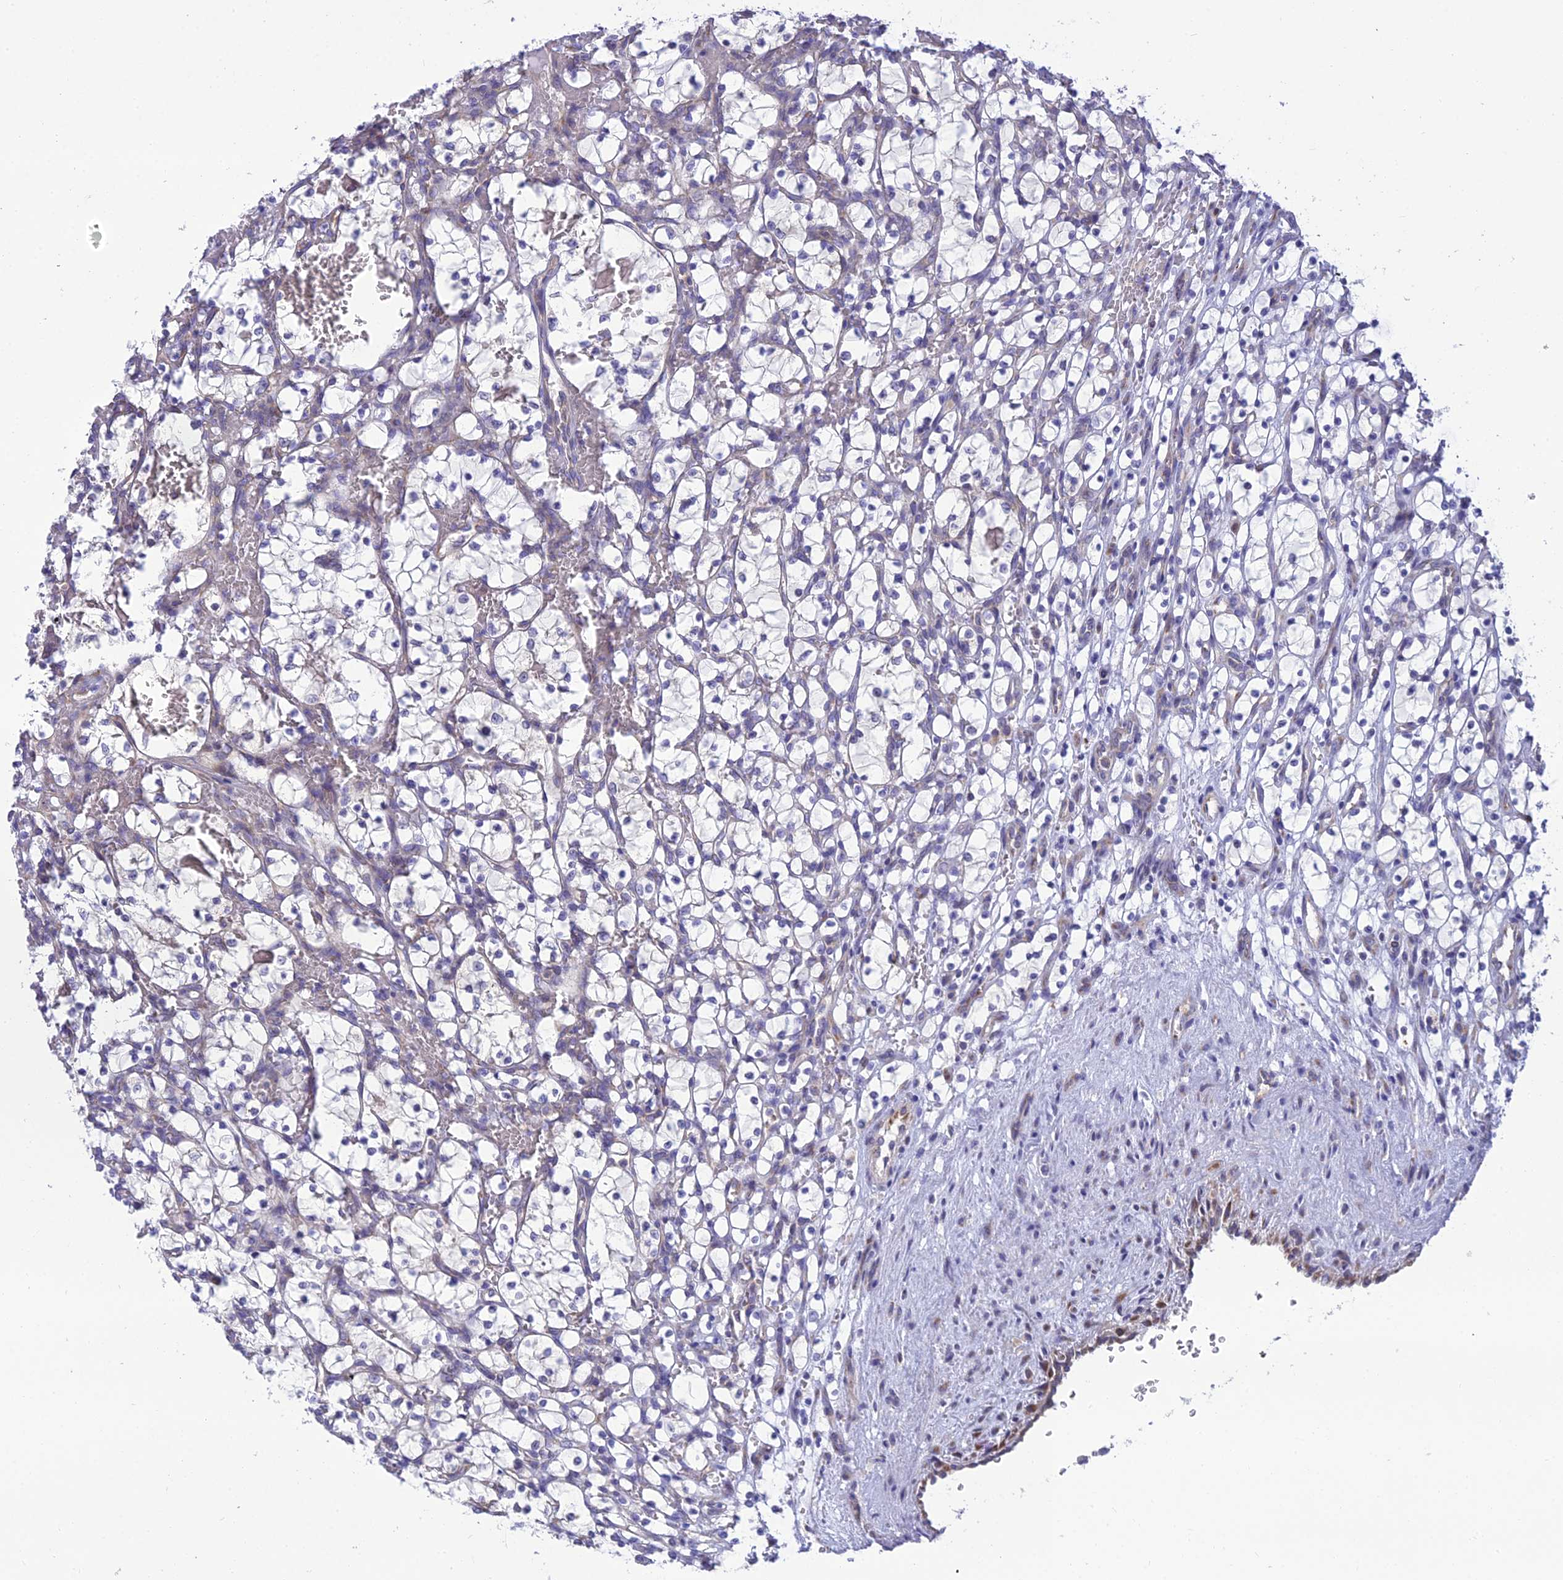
{"staining": {"intensity": "negative", "quantity": "none", "location": "none"}, "tissue": "renal cancer", "cell_type": "Tumor cells", "image_type": "cancer", "snomed": [{"axis": "morphology", "description": "Adenocarcinoma, NOS"}, {"axis": "topography", "description": "Kidney"}], "caption": "High power microscopy micrograph of an immunohistochemistry photomicrograph of renal cancer, revealing no significant expression in tumor cells.", "gene": "CLCN7", "patient": {"sex": "female", "age": 69}}